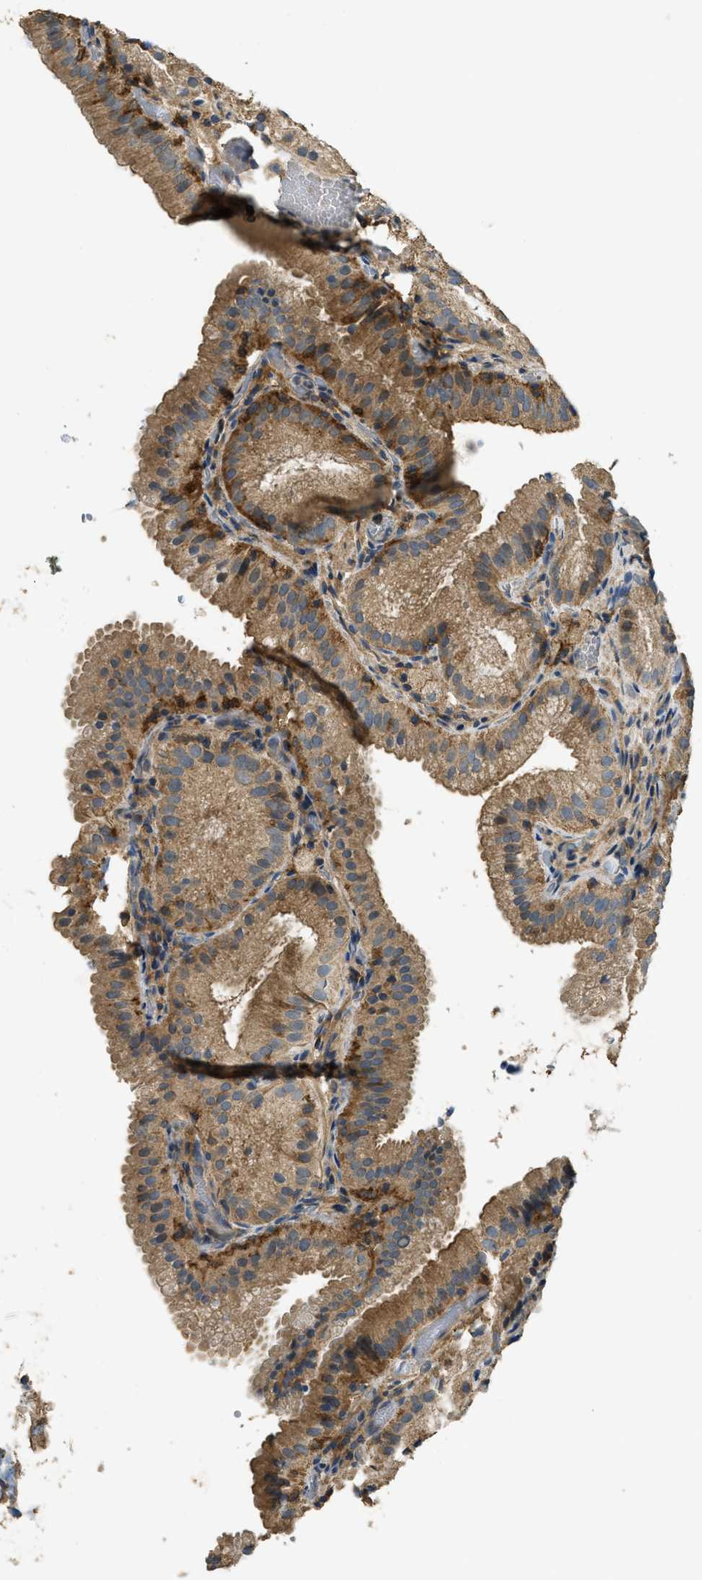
{"staining": {"intensity": "moderate", "quantity": ">75%", "location": "cytoplasmic/membranous"}, "tissue": "gallbladder", "cell_type": "Glandular cells", "image_type": "normal", "snomed": [{"axis": "morphology", "description": "Normal tissue, NOS"}, {"axis": "topography", "description": "Gallbladder"}], "caption": "A medium amount of moderate cytoplasmic/membranous positivity is identified in approximately >75% of glandular cells in unremarkable gallbladder. The protein is shown in brown color, while the nuclei are stained blue.", "gene": "CD276", "patient": {"sex": "male", "age": 54}}